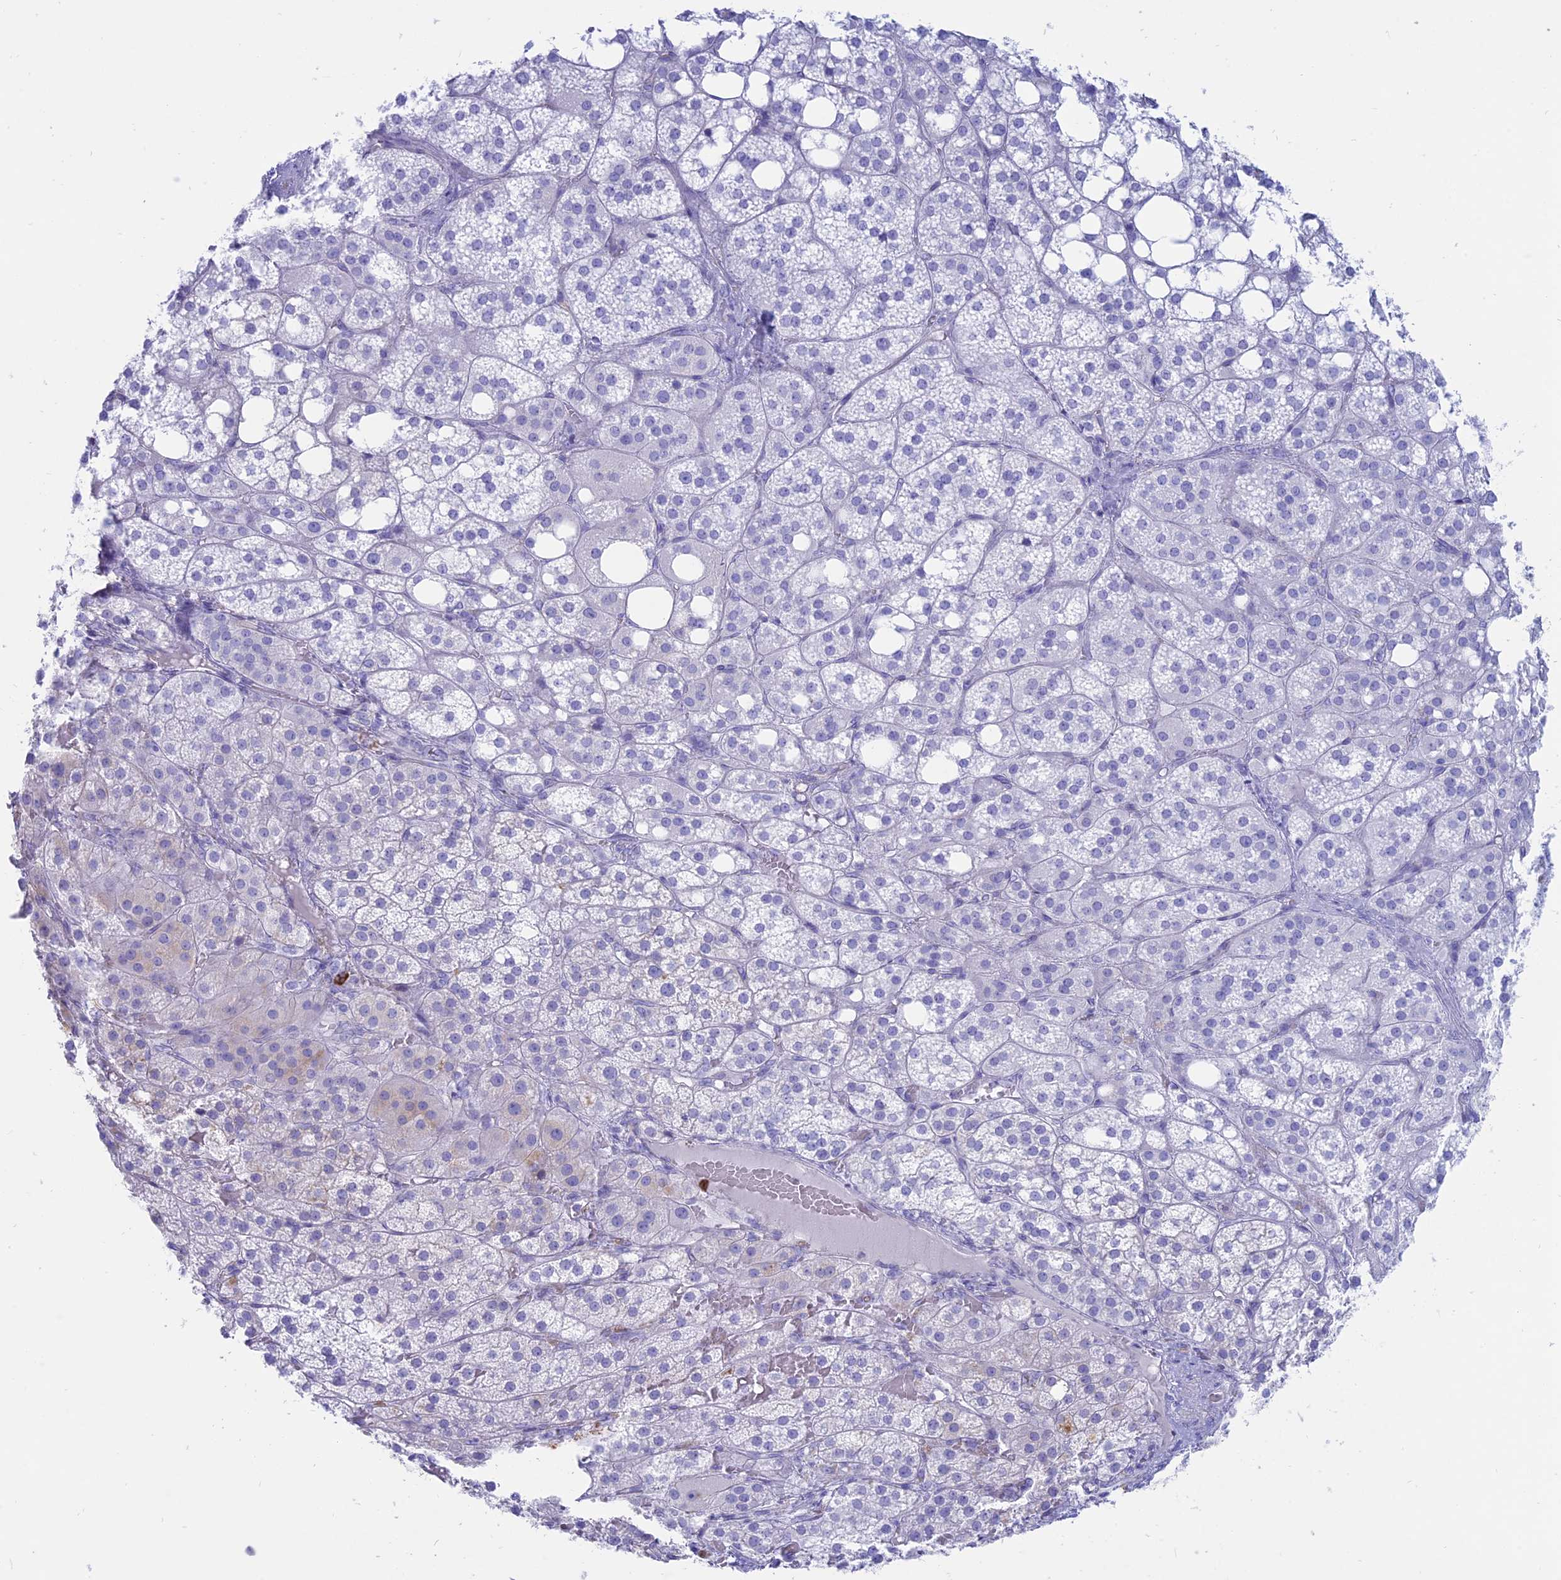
{"staining": {"intensity": "negative", "quantity": "none", "location": "none"}, "tissue": "adrenal gland", "cell_type": "Glandular cells", "image_type": "normal", "snomed": [{"axis": "morphology", "description": "Normal tissue, NOS"}, {"axis": "topography", "description": "Adrenal gland"}], "caption": "High magnification brightfield microscopy of unremarkable adrenal gland stained with DAB (brown) and counterstained with hematoxylin (blue): glandular cells show no significant positivity. The staining is performed using DAB brown chromogen with nuclei counter-stained in using hematoxylin.", "gene": "OR2AE1", "patient": {"sex": "female", "age": 59}}